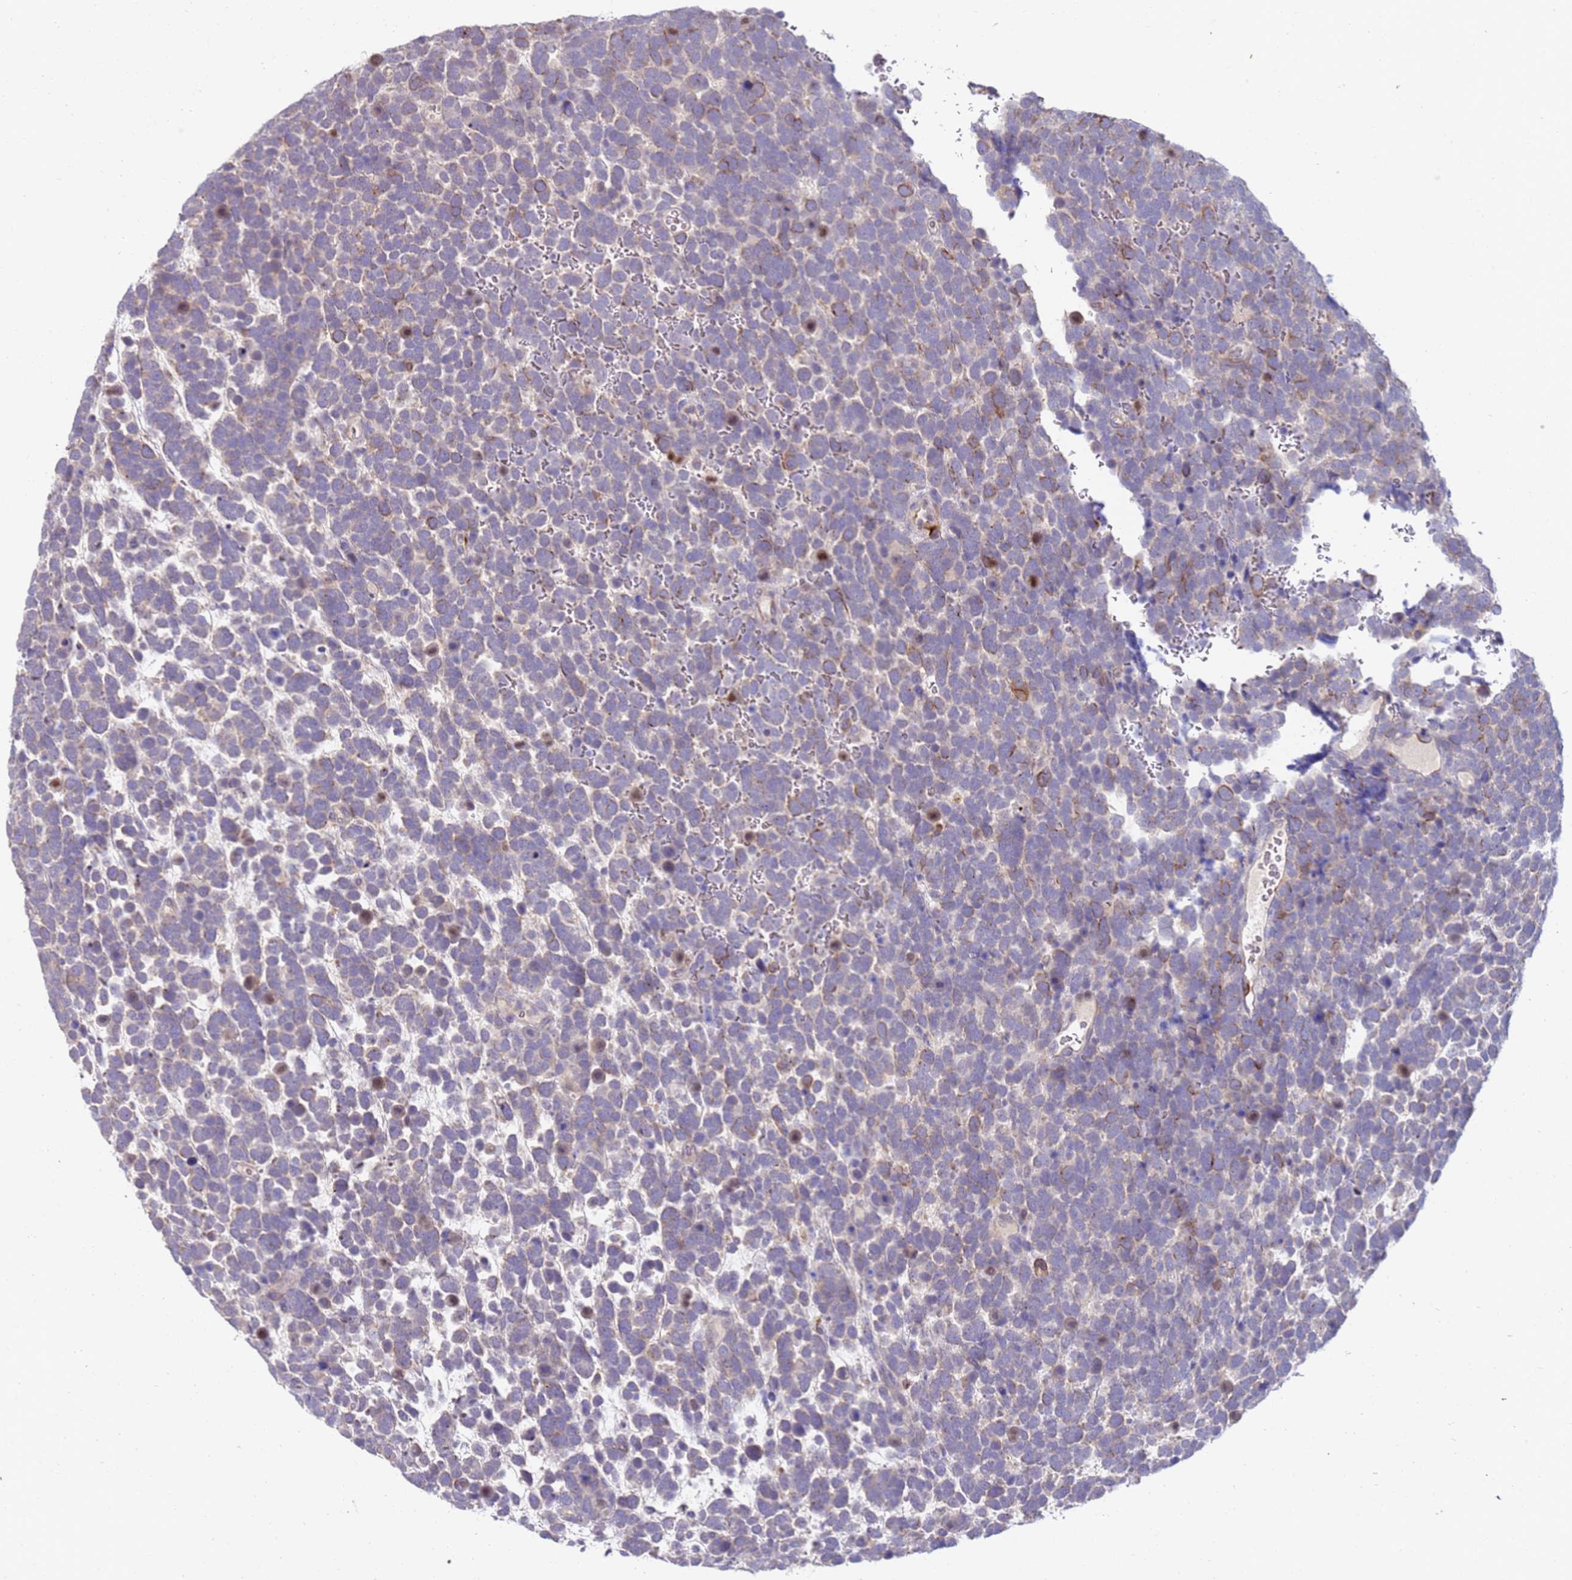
{"staining": {"intensity": "moderate", "quantity": "<25%", "location": "cytoplasmic/membranous"}, "tissue": "urothelial cancer", "cell_type": "Tumor cells", "image_type": "cancer", "snomed": [{"axis": "morphology", "description": "Urothelial carcinoma, High grade"}, {"axis": "topography", "description": "Urinary bladder"}], "caption": "Moderate cytoplasmic/membranous staining for a protein is identified in about <25% of tumor cells of urothelial cancer using immunohistochemistry (IHC).", "gene": "NMUR2", "patient": {"sex": "female", "age": 82}}